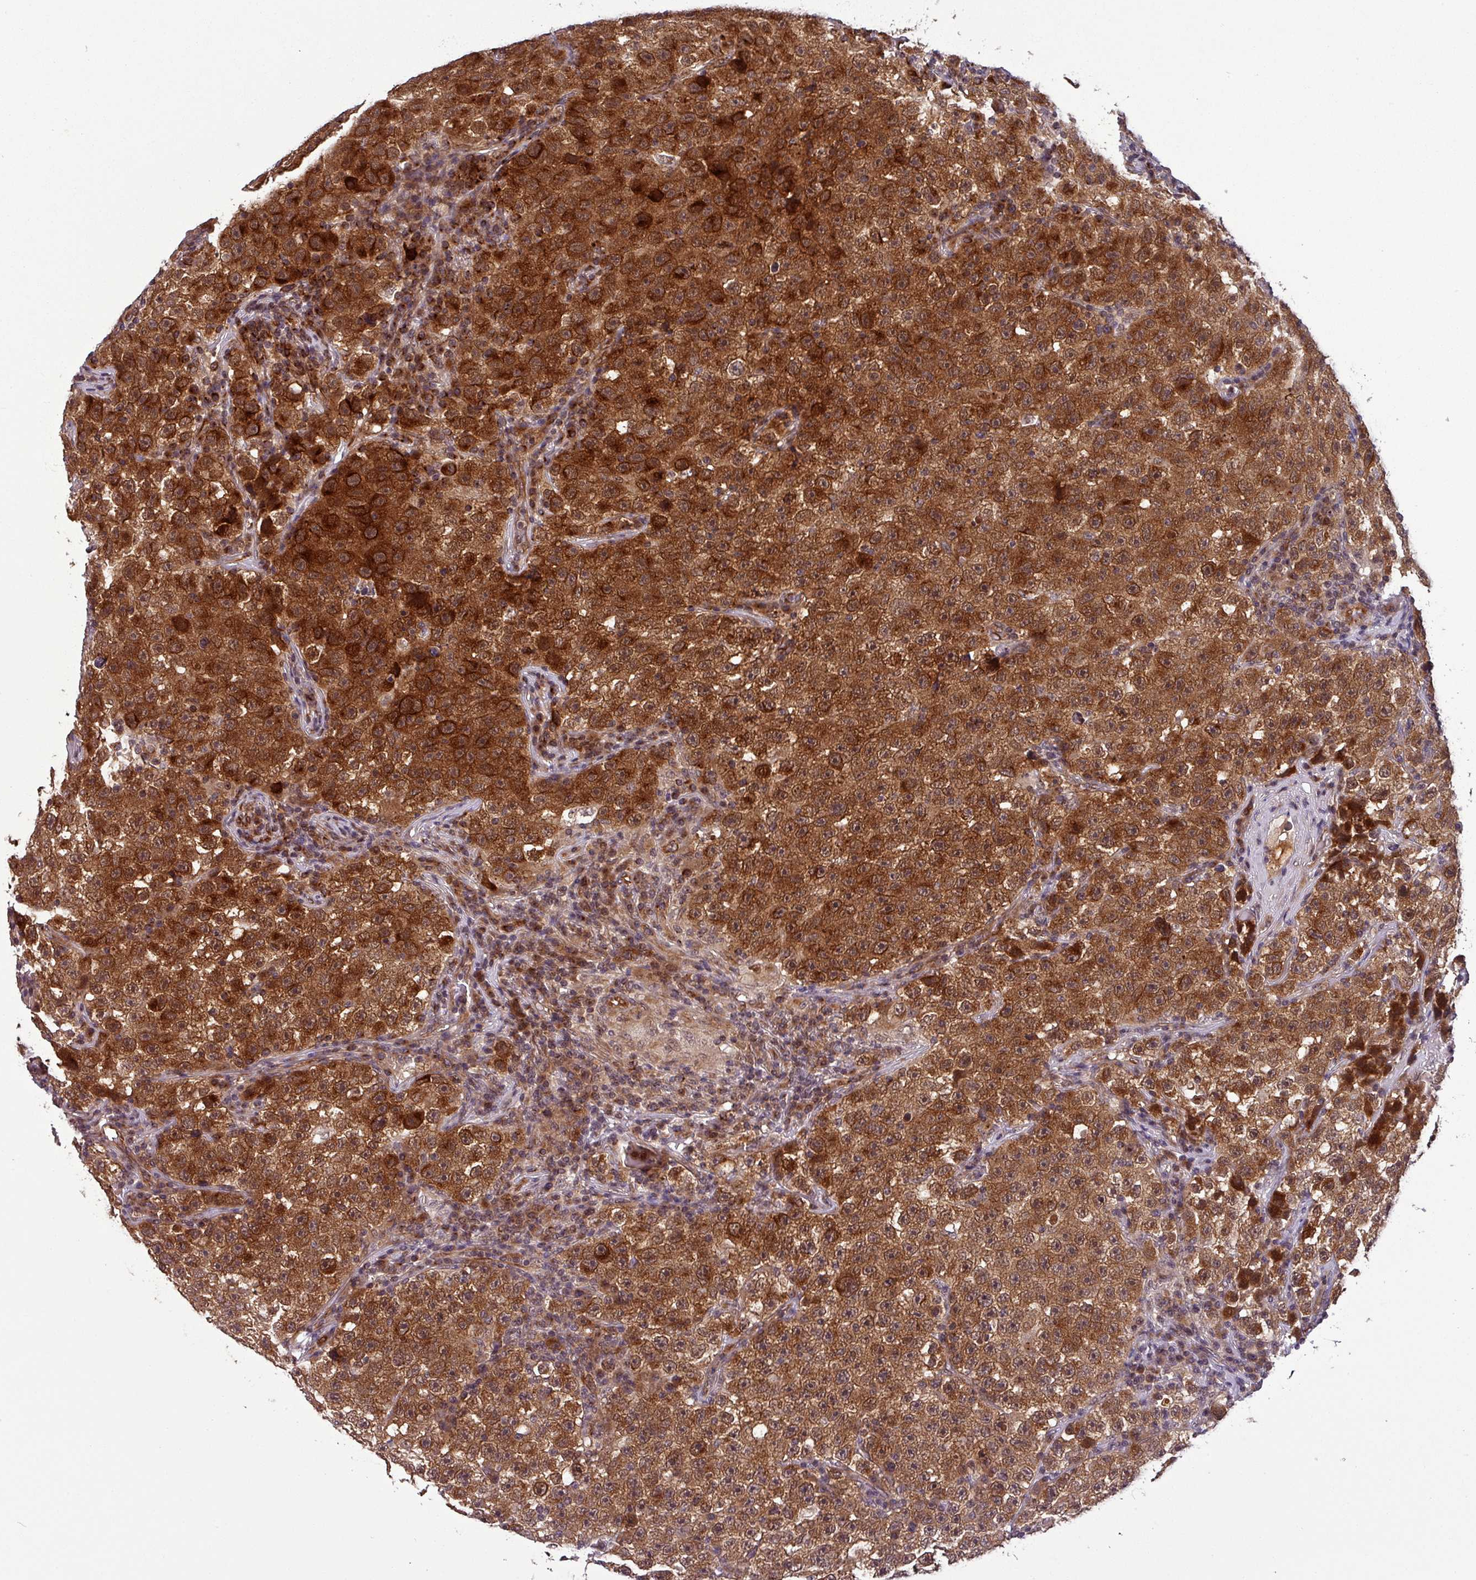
{"staining": {"intensity": "strong", "quantity": ">75%", "location": "cytoplasmic/membranous"}, "tissue": "testis cancer", "cell_type": "Tumor cells", "image_type": "cancer", "snomed": [{"axis": "morphology", "description": "Seminoma, NOS"}, {"axis": "topography", "description": "Testis"}], "caption": "Protein positivity by IHC shows strong cytoplasmic/membranous staining in about >75% of tumor cells in testis cancer.", "gene": "PUS1", "patient": {"sex": "male", "age": 22}}